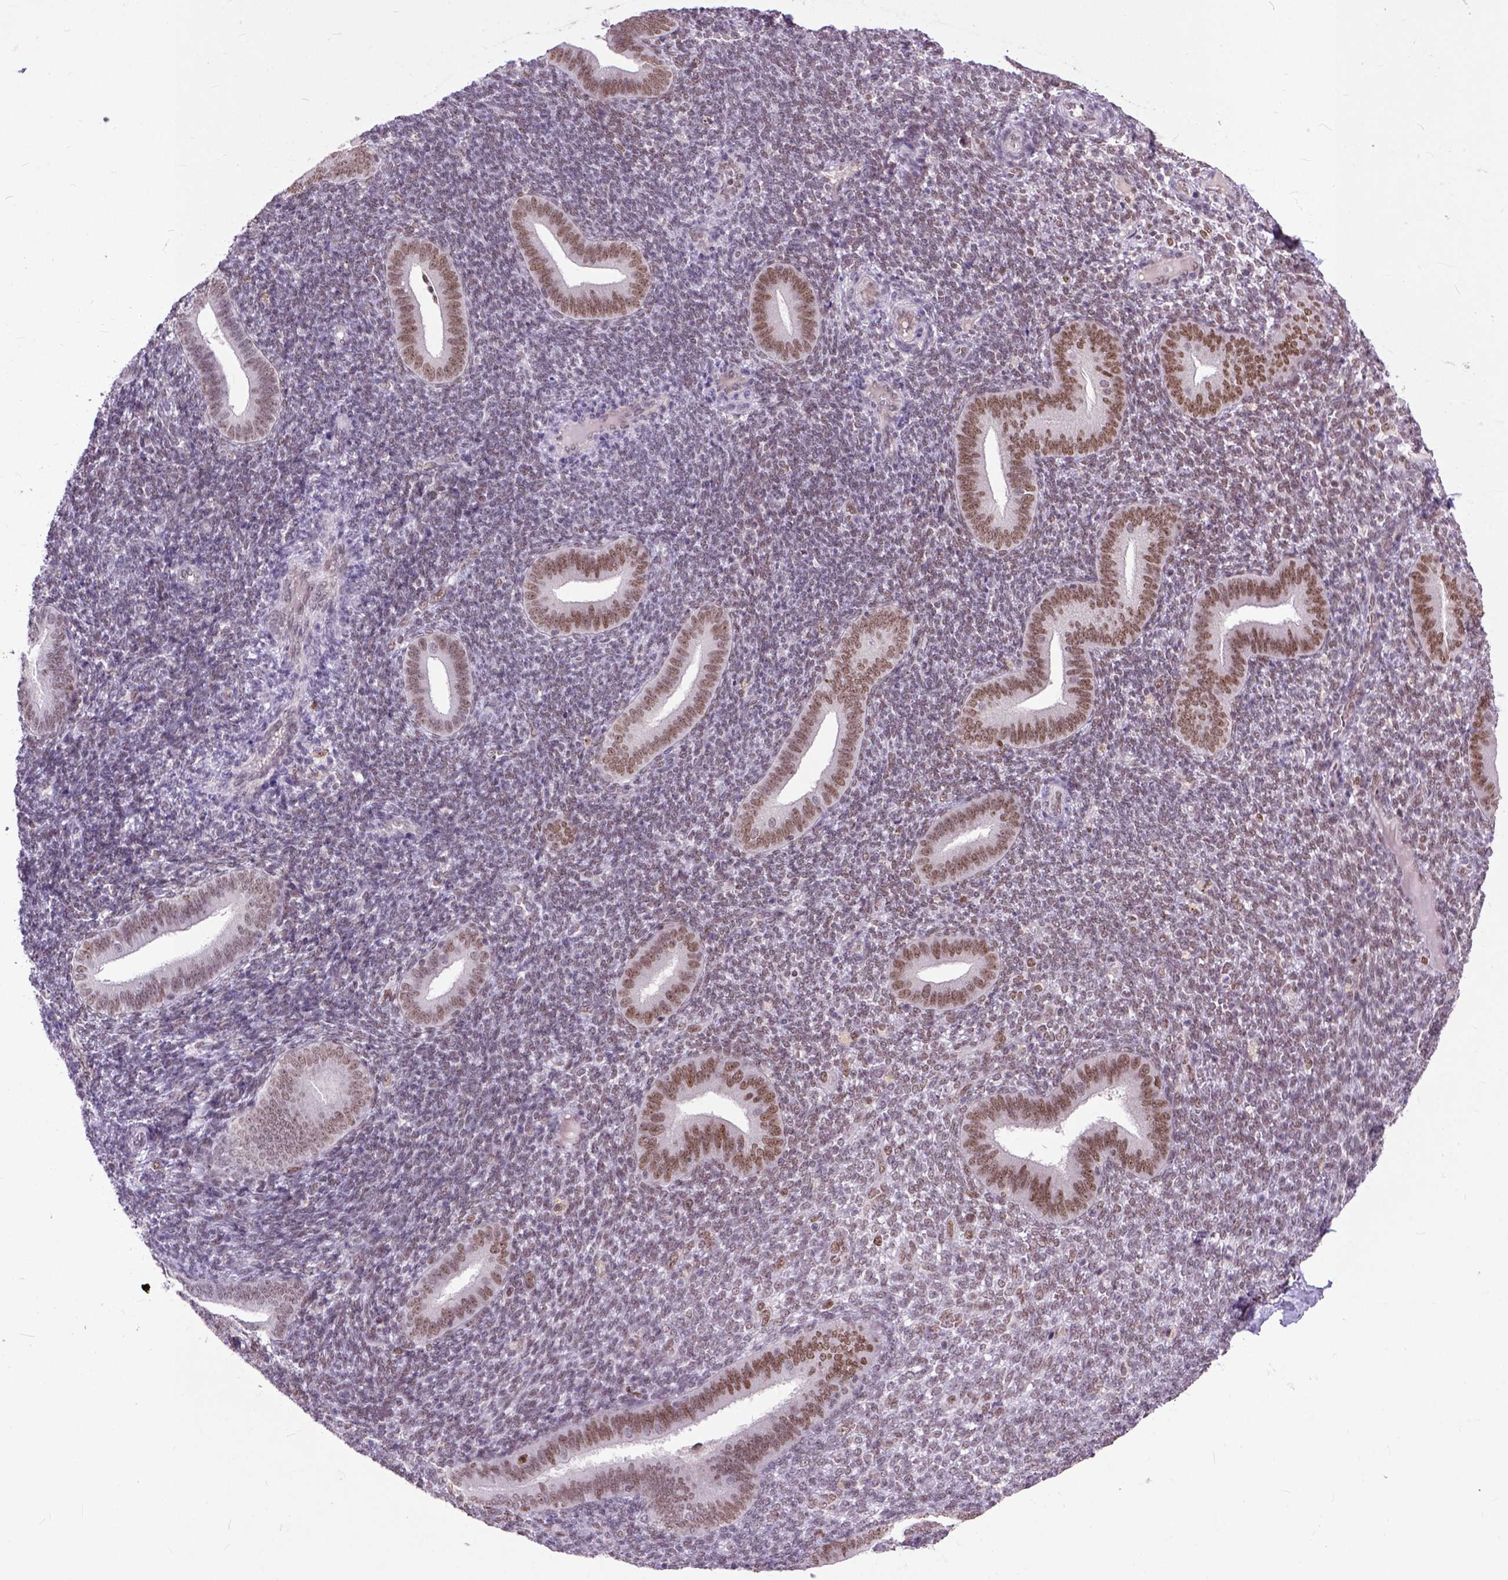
{"staining": {"intensity": "weak", "quantity": ">75%", "location": "nuclear"}, "tissue": "endometrium", "cell_type": "Cells in endometrial stroma", "image_type": "normal", "snomed": [{"axis": "morphology", "description": "Normal tissue, NOS"}, {"axis": "topography", "description": "Endometrium"}], "caption": "A high-resolution micrograph shows immunohistochemistry staining of unremarkable endometrium, which demonstrates weak nuclear staining in approximately >75% of cells in endometrial stroma.", "gene": "RCC2", "patient": {"sex": "female", "age": 25}}